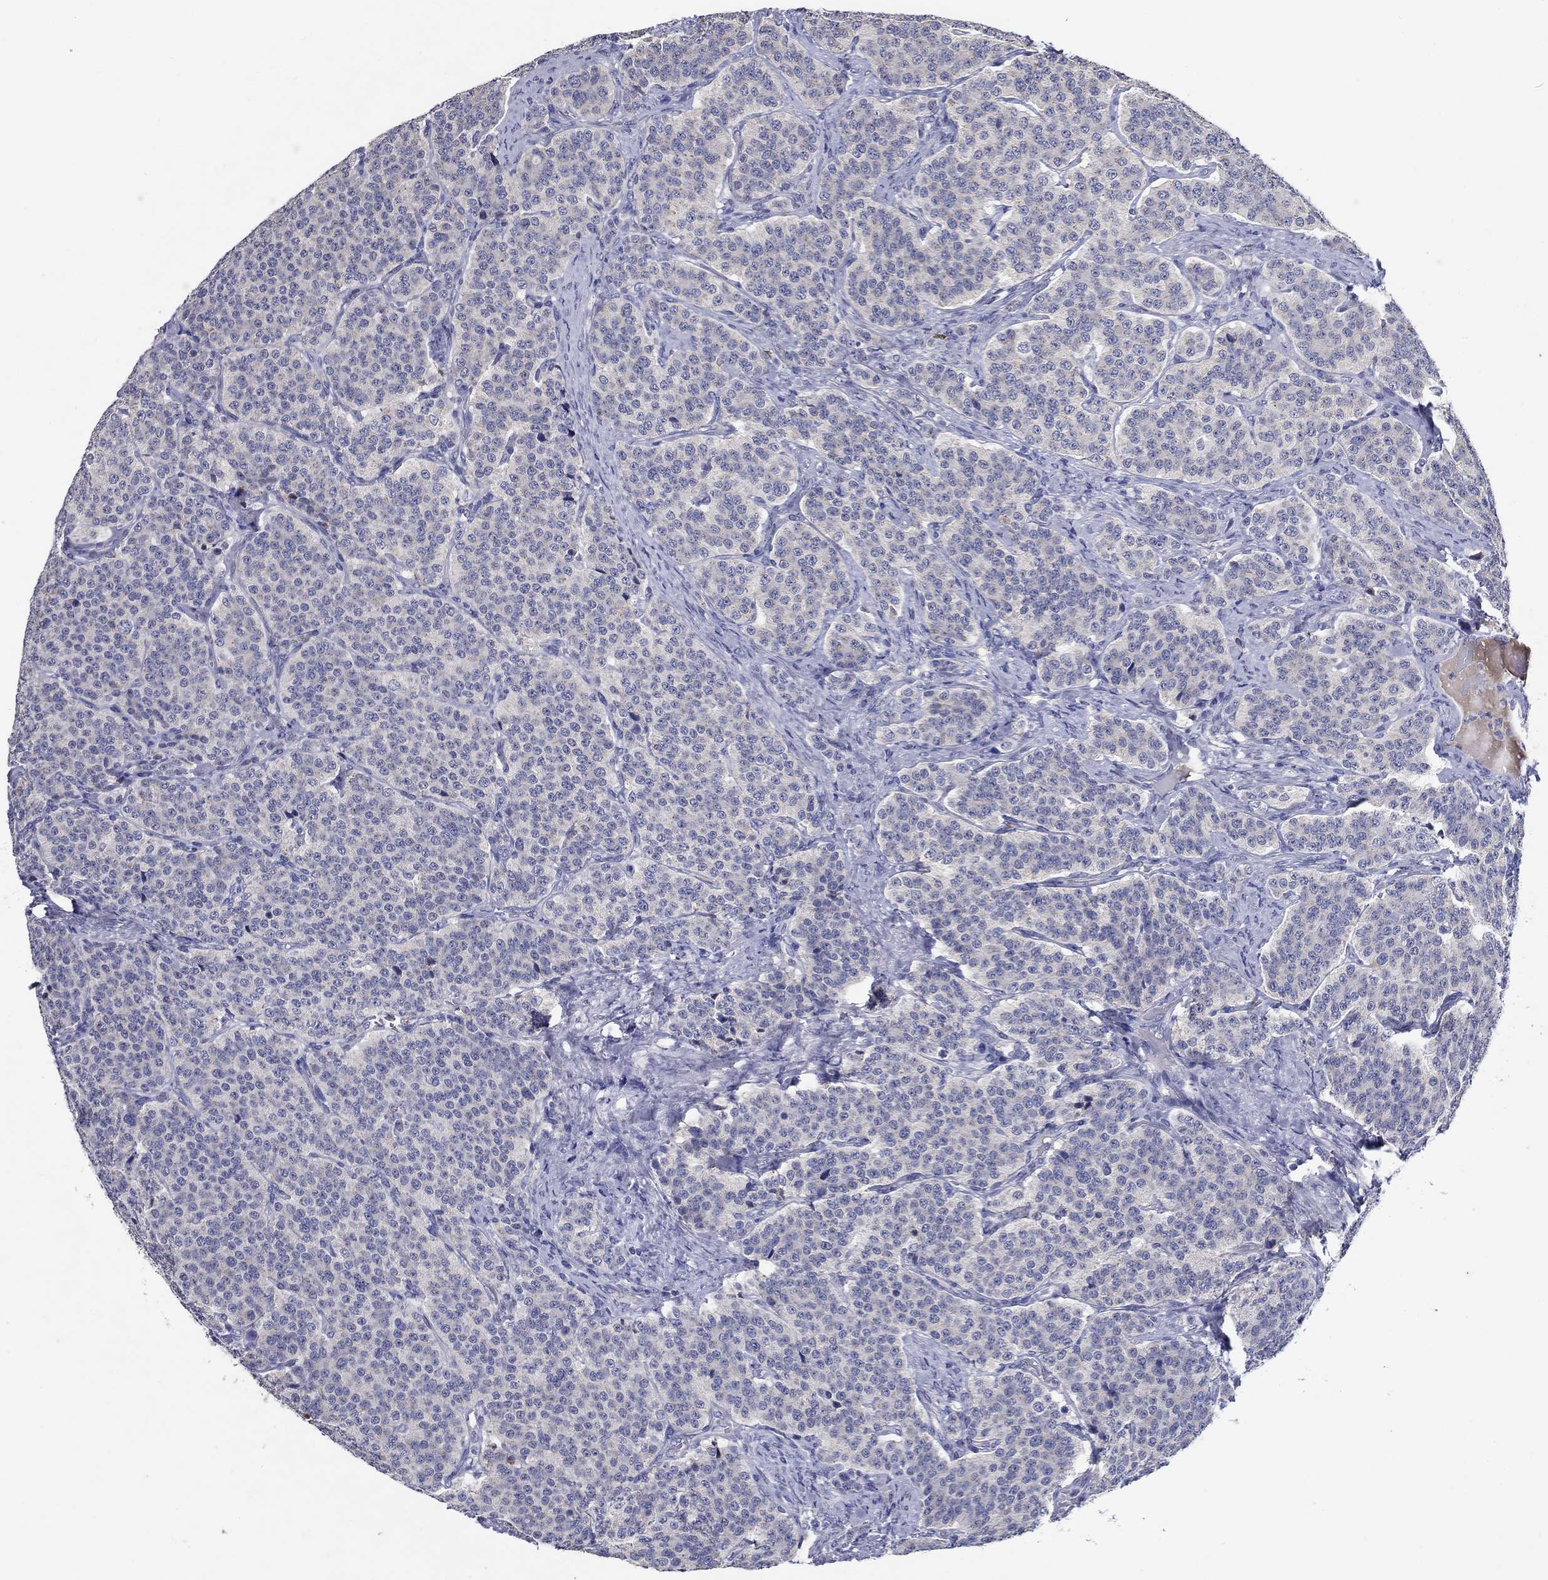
{"staining": {"intensity": "negative", "quantity": "none", "location": "none"}, "tissue": "carcinoid", "cell_type": "Tumor cells", "image_type": "cancer", "snomed": [{"axis": "morphology", "description": "Carcinoid, malignant, NOS"}, {"axis": "topography", "description": "Small intestine"}], "caption": "Immunohistochemistry (IHC) photomicrograph of neoplastic tissue: malignant carcinoid stained with DAB displays no significant protein staining in tumor cells.", "gene": "PROZ", "patient": {"sex": "female", "age": 58}}